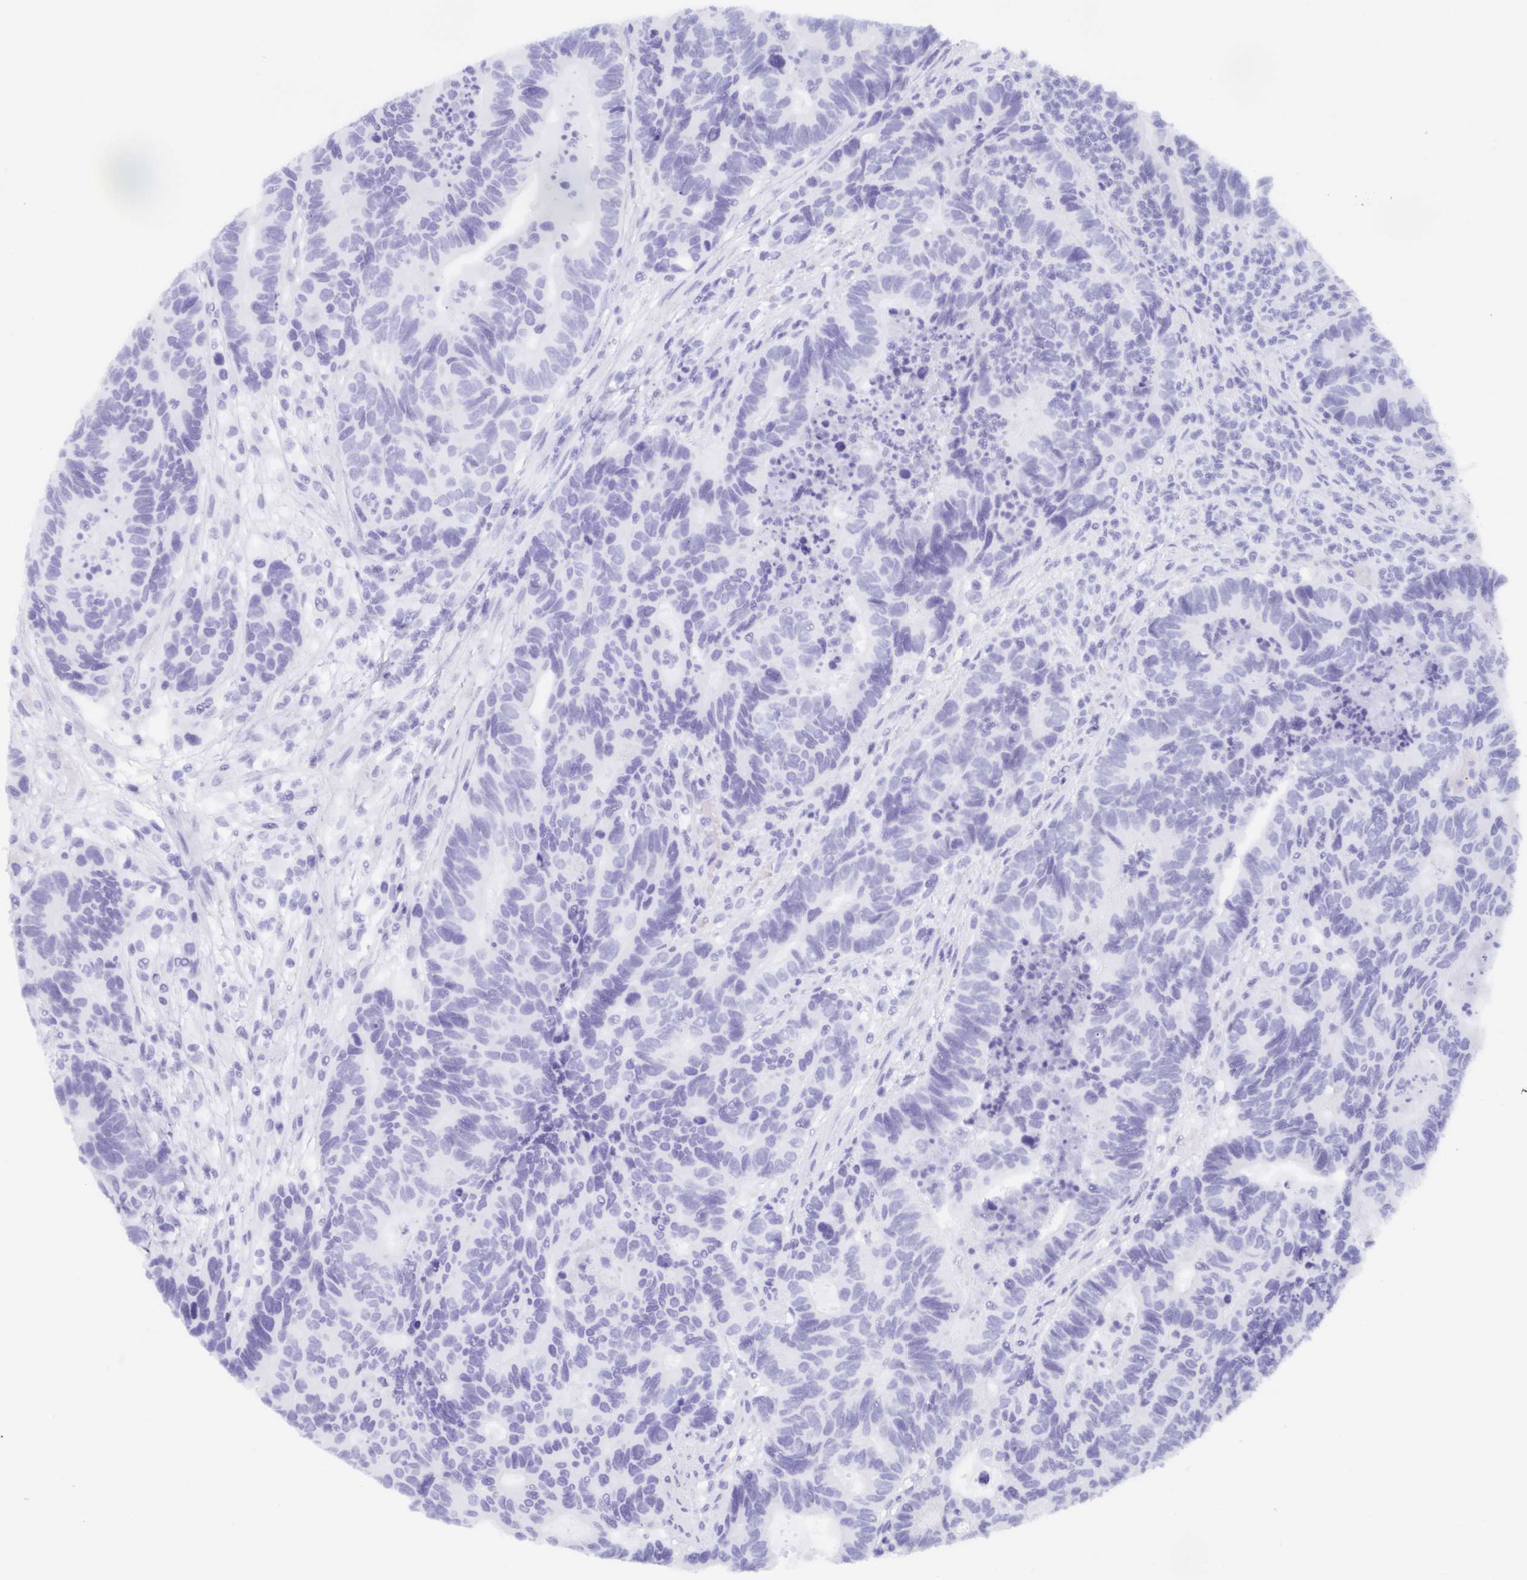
{"staining": {"intensity": "negative", "quantity": "none", "location": "none"}, "tissue": "colorectal cancer", "cell_type": "Tumor cells", "image_type": "cancer", "snomed": [{"axis": "morphology", "description": "Adenocarcinoma, NOS"}, {"axis": "topography", "description": "Colon"}], "caption": "The image exhibits no significant staining in tumor cells of adenocarcinoma (colorectal).", "gene": "AGFG2", "patient": {"sex": "female", "age": 48}}